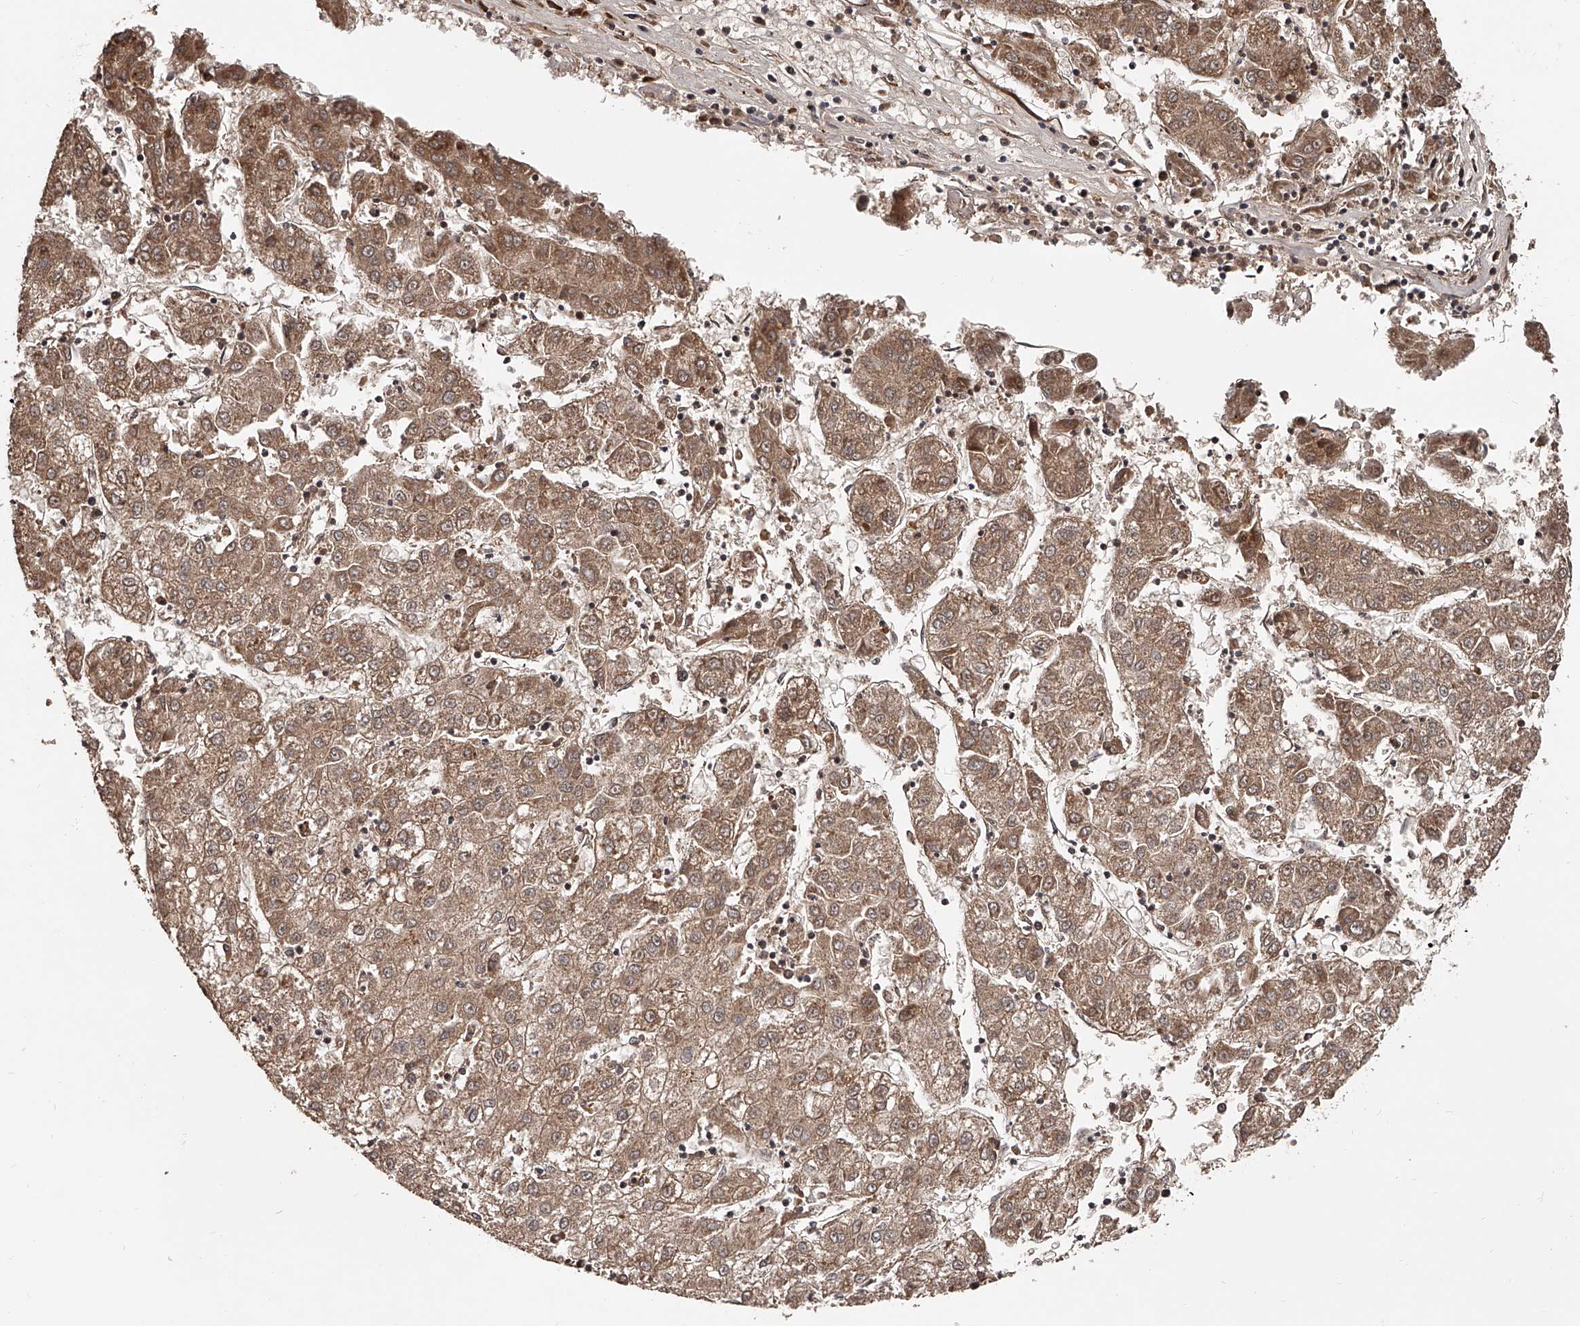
{"staining": {"intensity": "moderate", "quantity": ">75%", "location": "cytoplasmic/membranous"}, "tissue": "liver cancer", "cell_type": "Tumor cells", "image_type": "cancer", "snomed": [{"axis": "morphology", "description": "Carcinoma, Hepatocellular, NOS"}, {"axis": "topography", "description": "Liver"}], "caption": "Tumor cells demonstrate medium levels of moderate cytoplasmic/membranous staining in approximately >75% of cells in liver cancer (hepatocellular carcinoma).", "gene": "URGCP", "patient": {"sex": "male", "age": 72}}